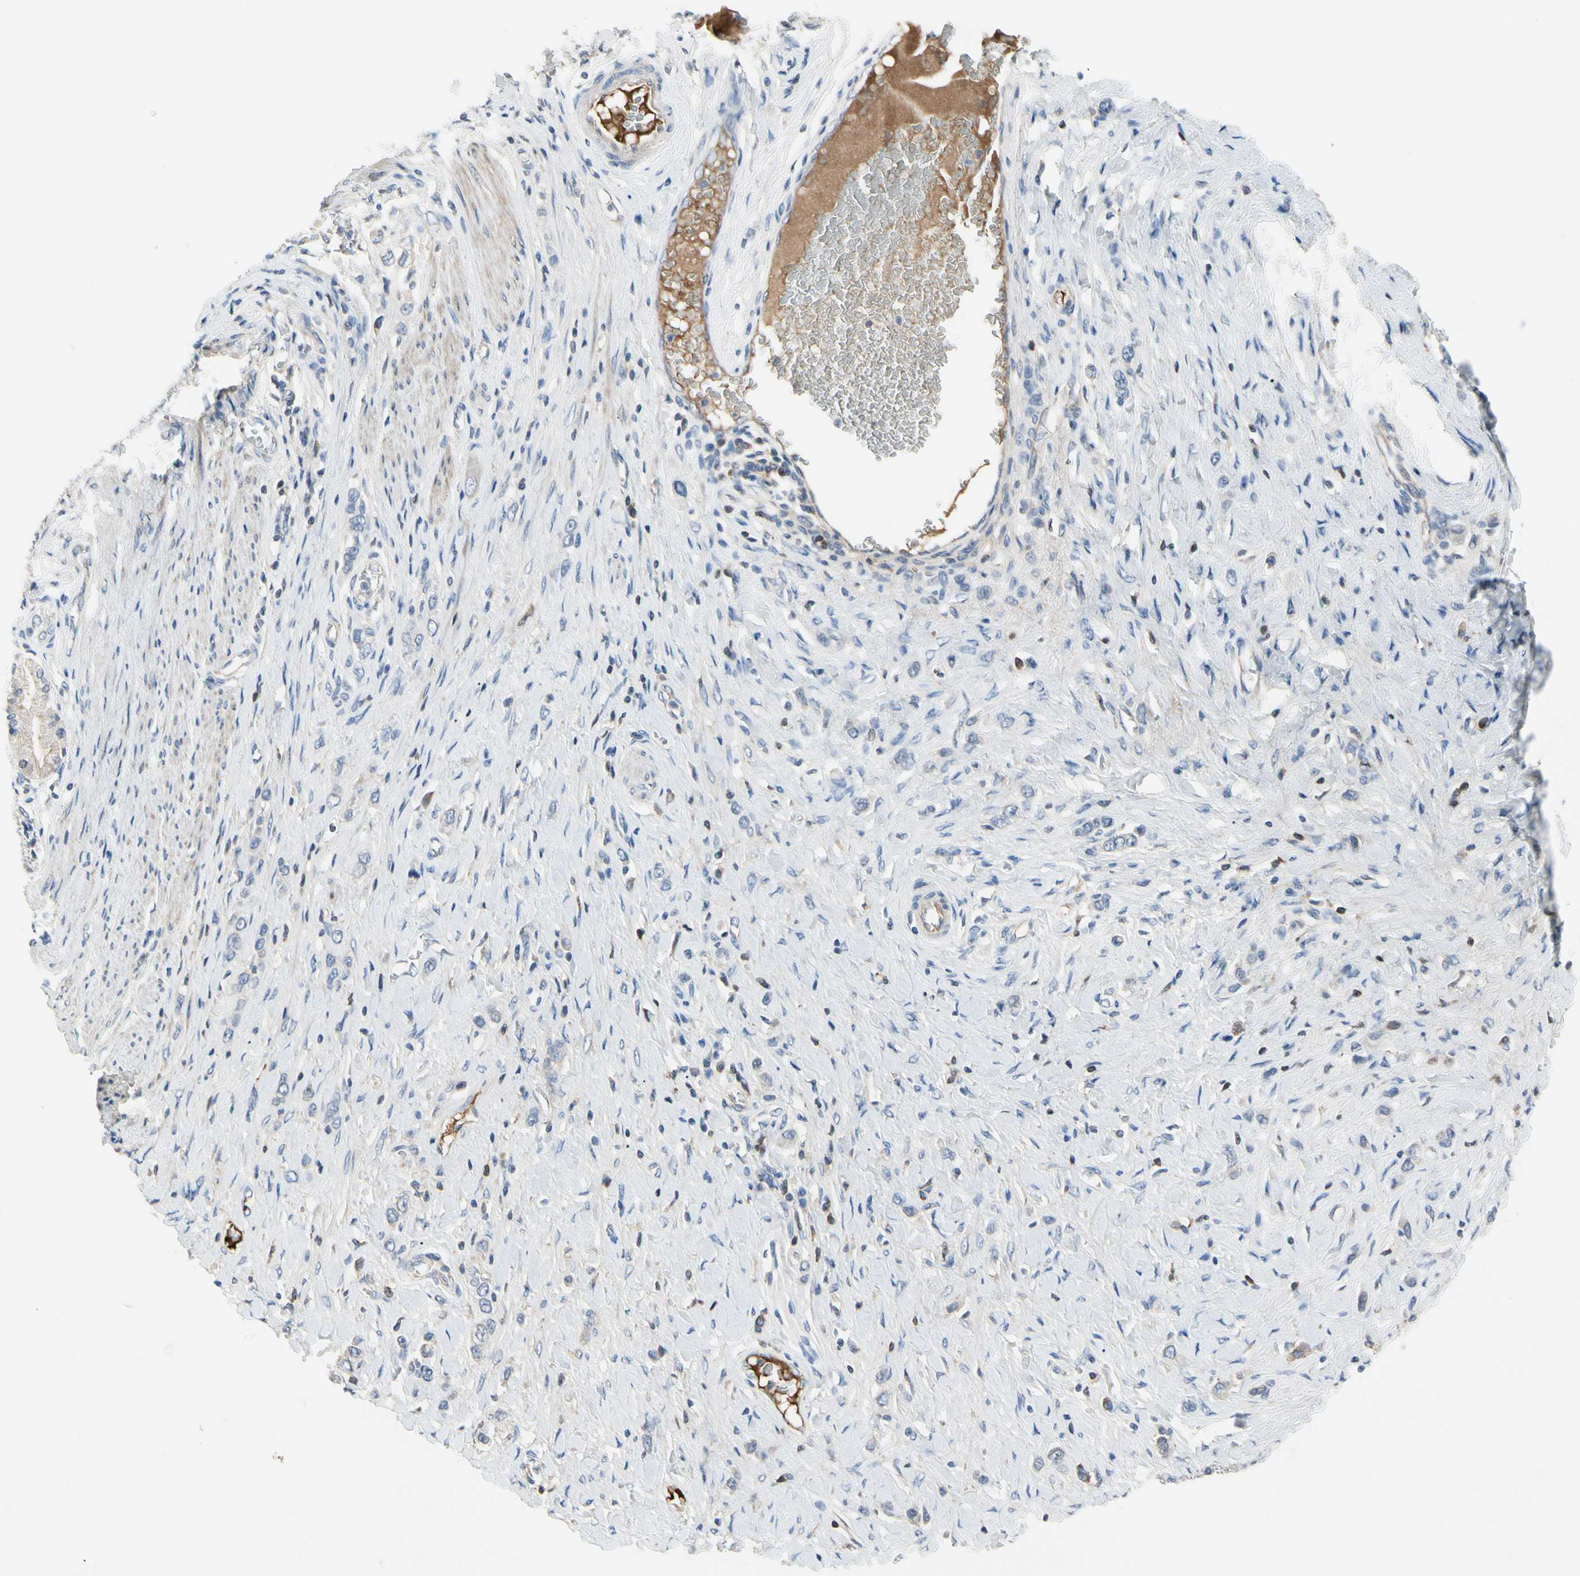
{"staining": {"intensity": "negative", "quantity": "none", "location": "none"}, "tissue": "stomach cancer", "cell_type": "Tumor cells", "image_type": "cancer", "snomed": [{"axis": "morphology", "description": "Normal tissue, NOS"}, {"axis": "morphology", "description": "Adenocarcinoma, NOS"}, {"axis": "topography", "description": "Stomach, upper"}, {"axis": "topography", "description": "Stomach"}], "caption": "Stomach cancer was stained to show a protein in brown. There is no significant positivity in tumor cells.", "gene": "ECRG4", "patient": {"sex": "female", "age": 65}}